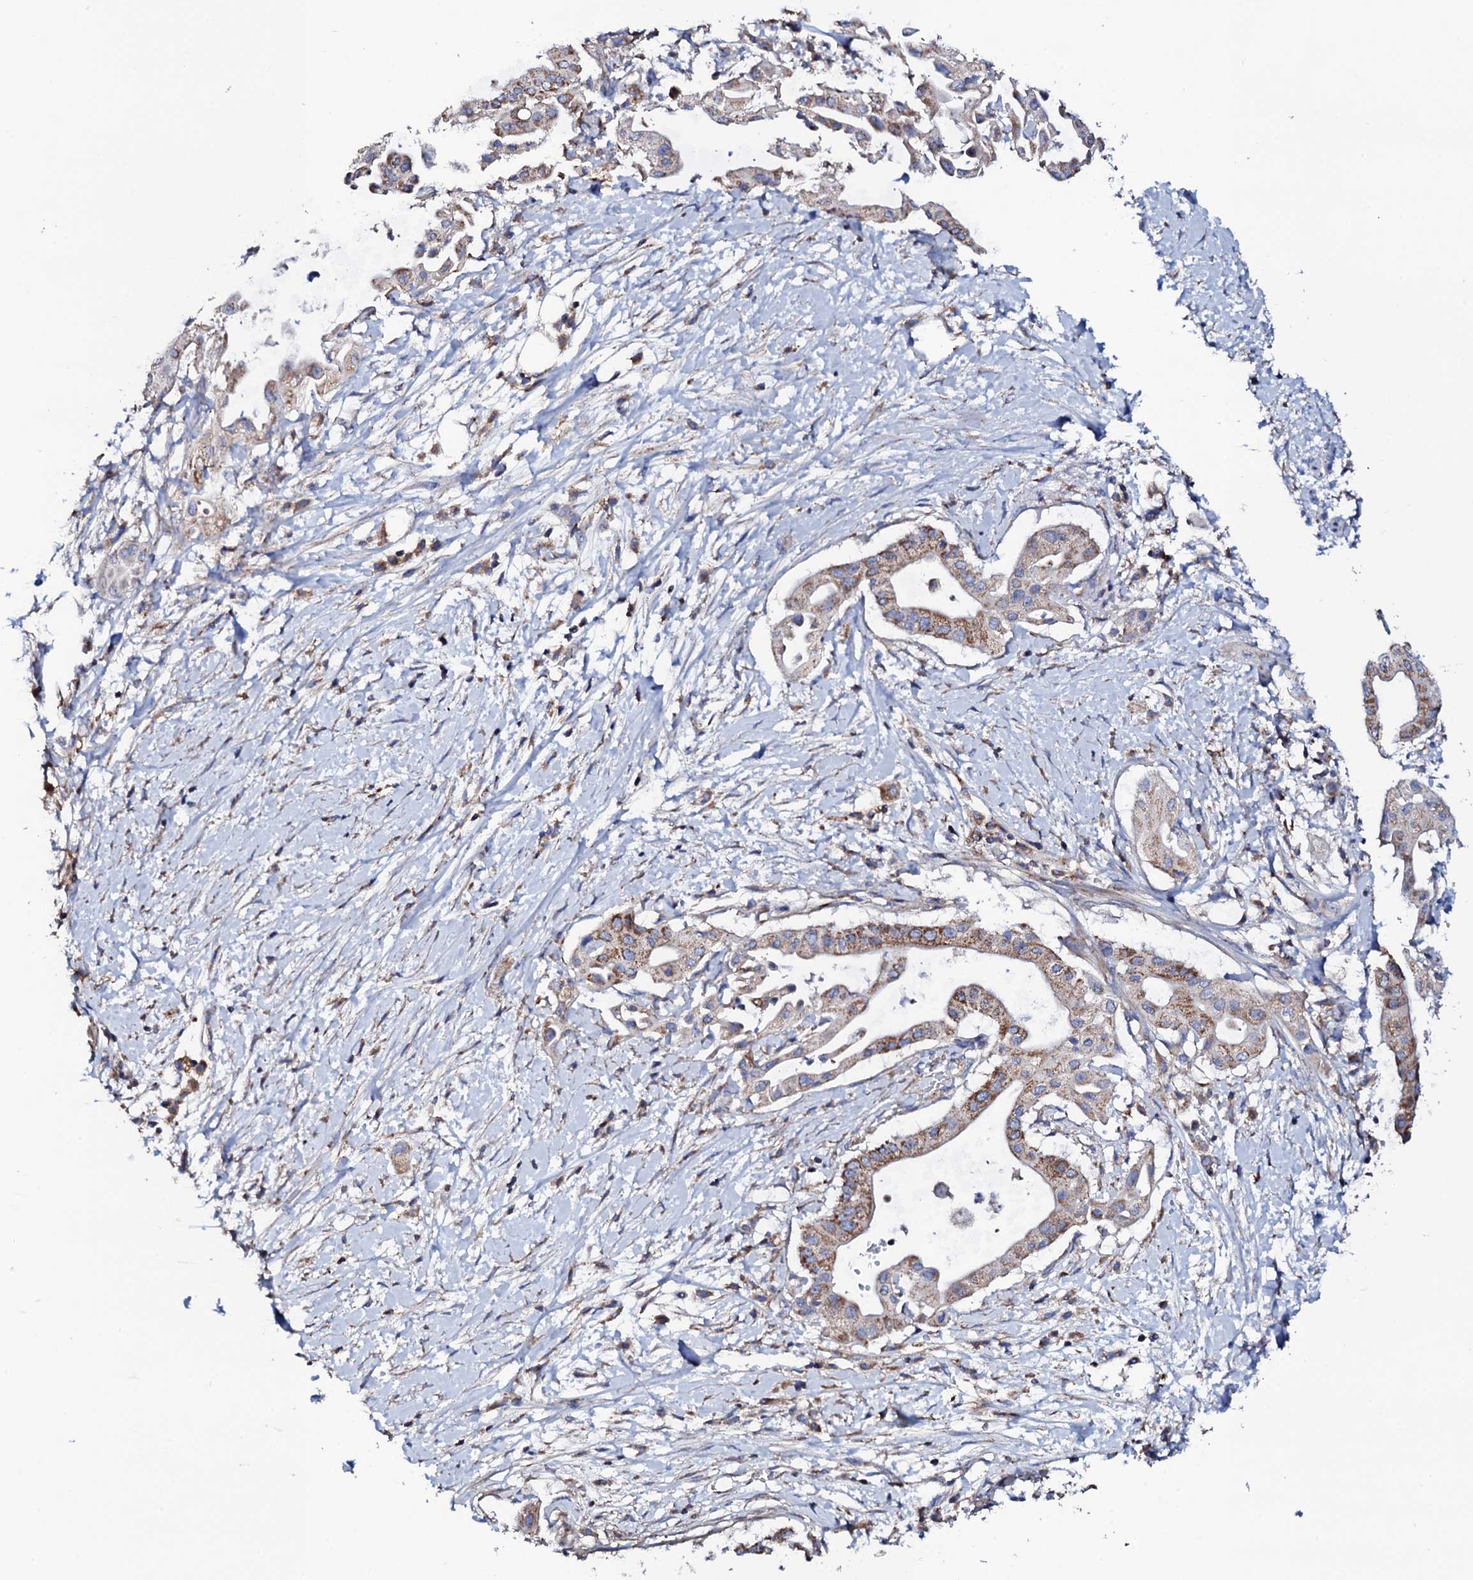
{"staining": {"intensity": "moderate", "quantity": "25%-75%", "location": "cytoplasmic/membranous"}, "tissue": "pancreatic cancer", "cell_type": "Tumor cells", "image_type": "cancer", "snomed": [{"axis": "morphology", "description": "Adenocarcinoma, NOS"}, {"axis": "topography", "description": "Pancreas"}], "caption": "An immunohistochemistry image of neoplastic tissue is shown. Protein staining in brown highlights moderate cytoplasmic/membranous positivity in pancreatic cancer within tumor cells.", "gene": "TCAF2", "patient": {"sex": "male", "age": 68}}